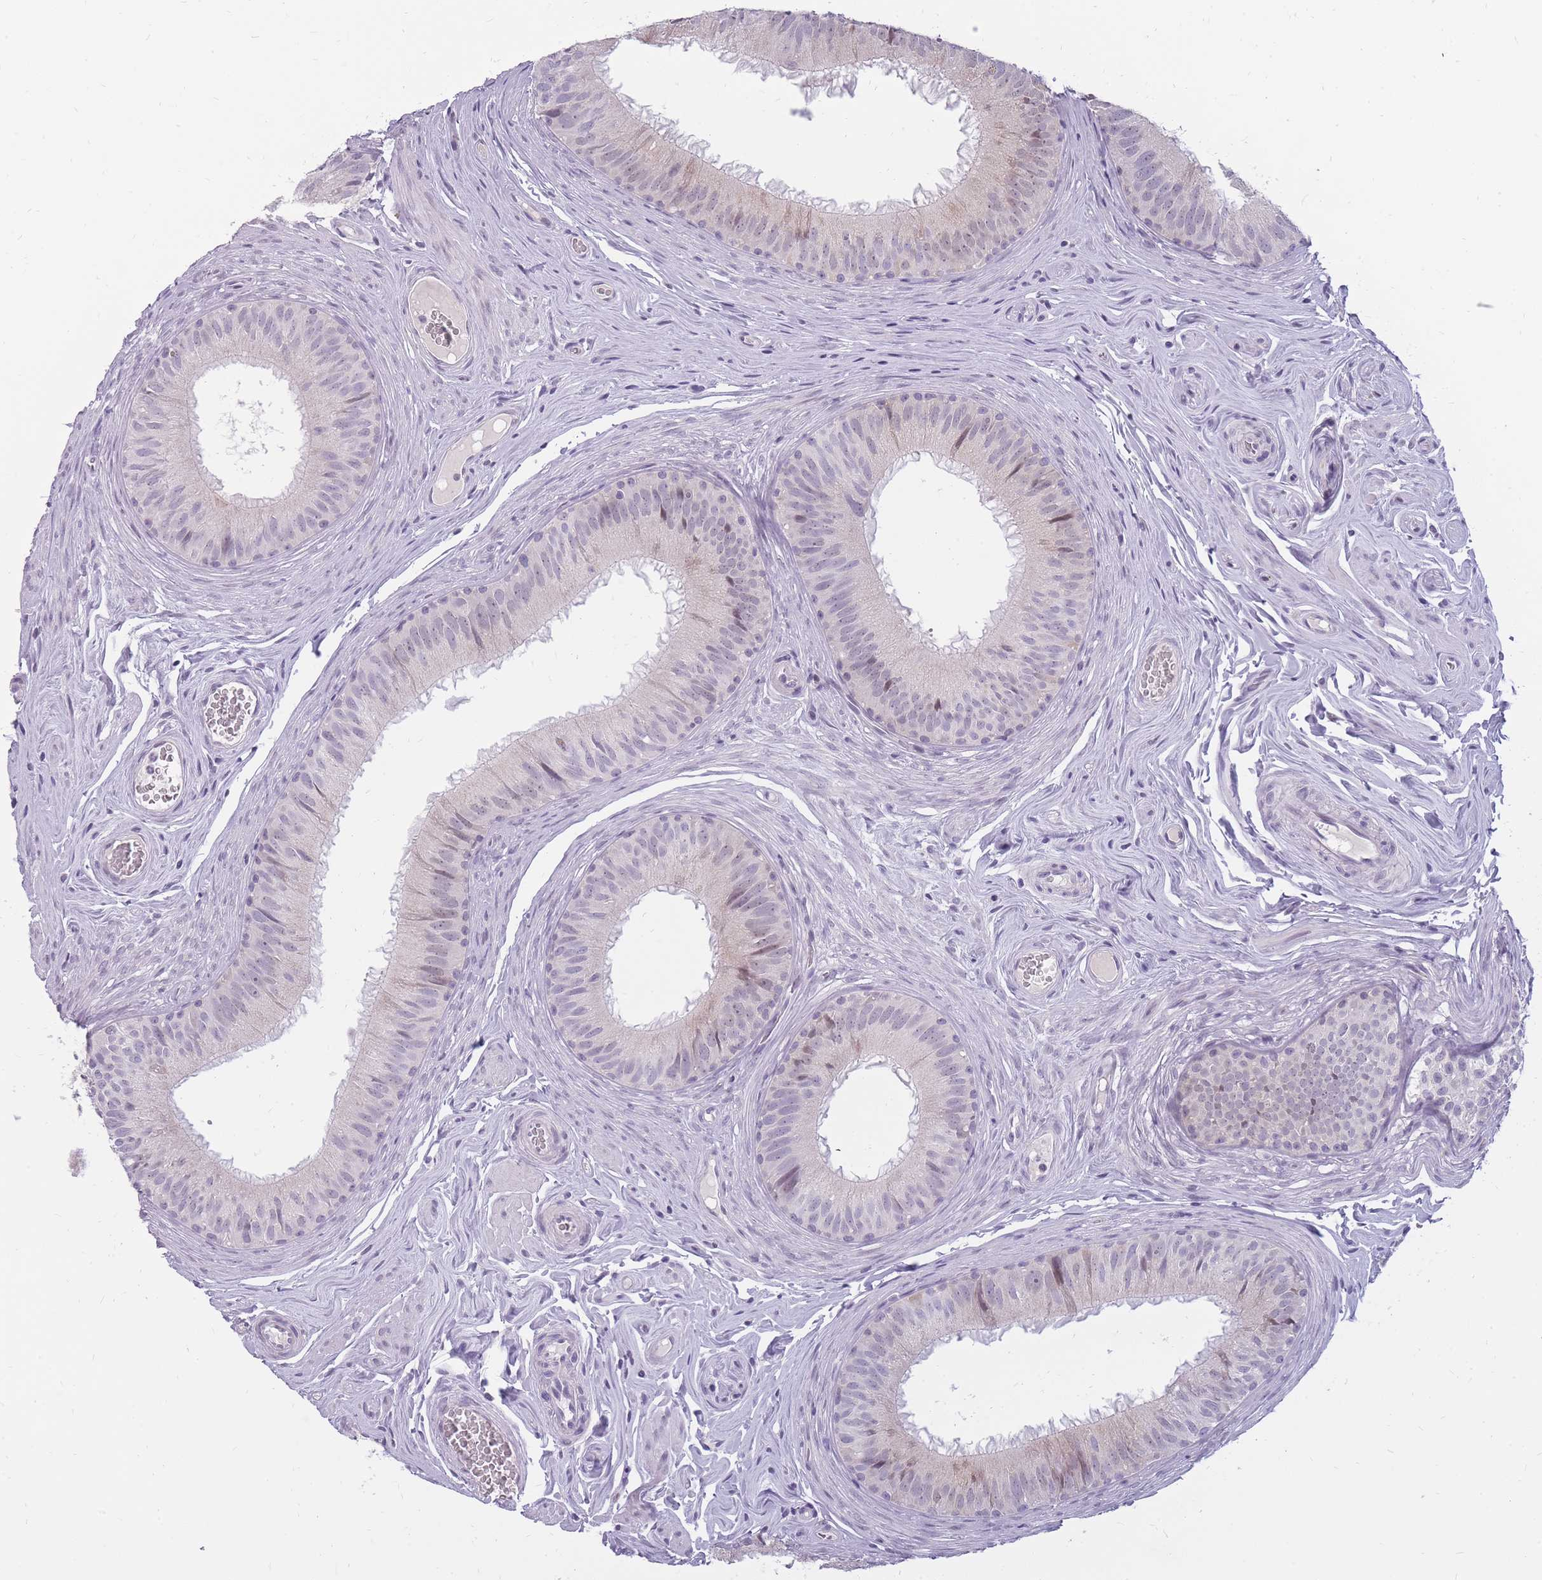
{"staining": {"intensity": "weak", "quantity": "<25%", "location": "nuclear"}, "tissue": "epididymis", "cell_type": "Glandular cells", "image_type": "normal", "snomed": [{"axis": "morphology", "description": "Normal tissue, NOS"}, {"axis": "topography", "description": "Epididymis, spermatic cord, NOS"}], "caption": "A high-resolution histopathology image shows immunohistochemistry (IHC) staining of benign epididymis, which reveals no significant positivity in glandular cells. Brightfield microscopy of IHC stained with DAB (3,3'-diaminobenzidine) (brown) and hematoxylin (blue), captured at high magnification.", "gene": "POM121C", "patient": {"sex": "male", "age": 25}}